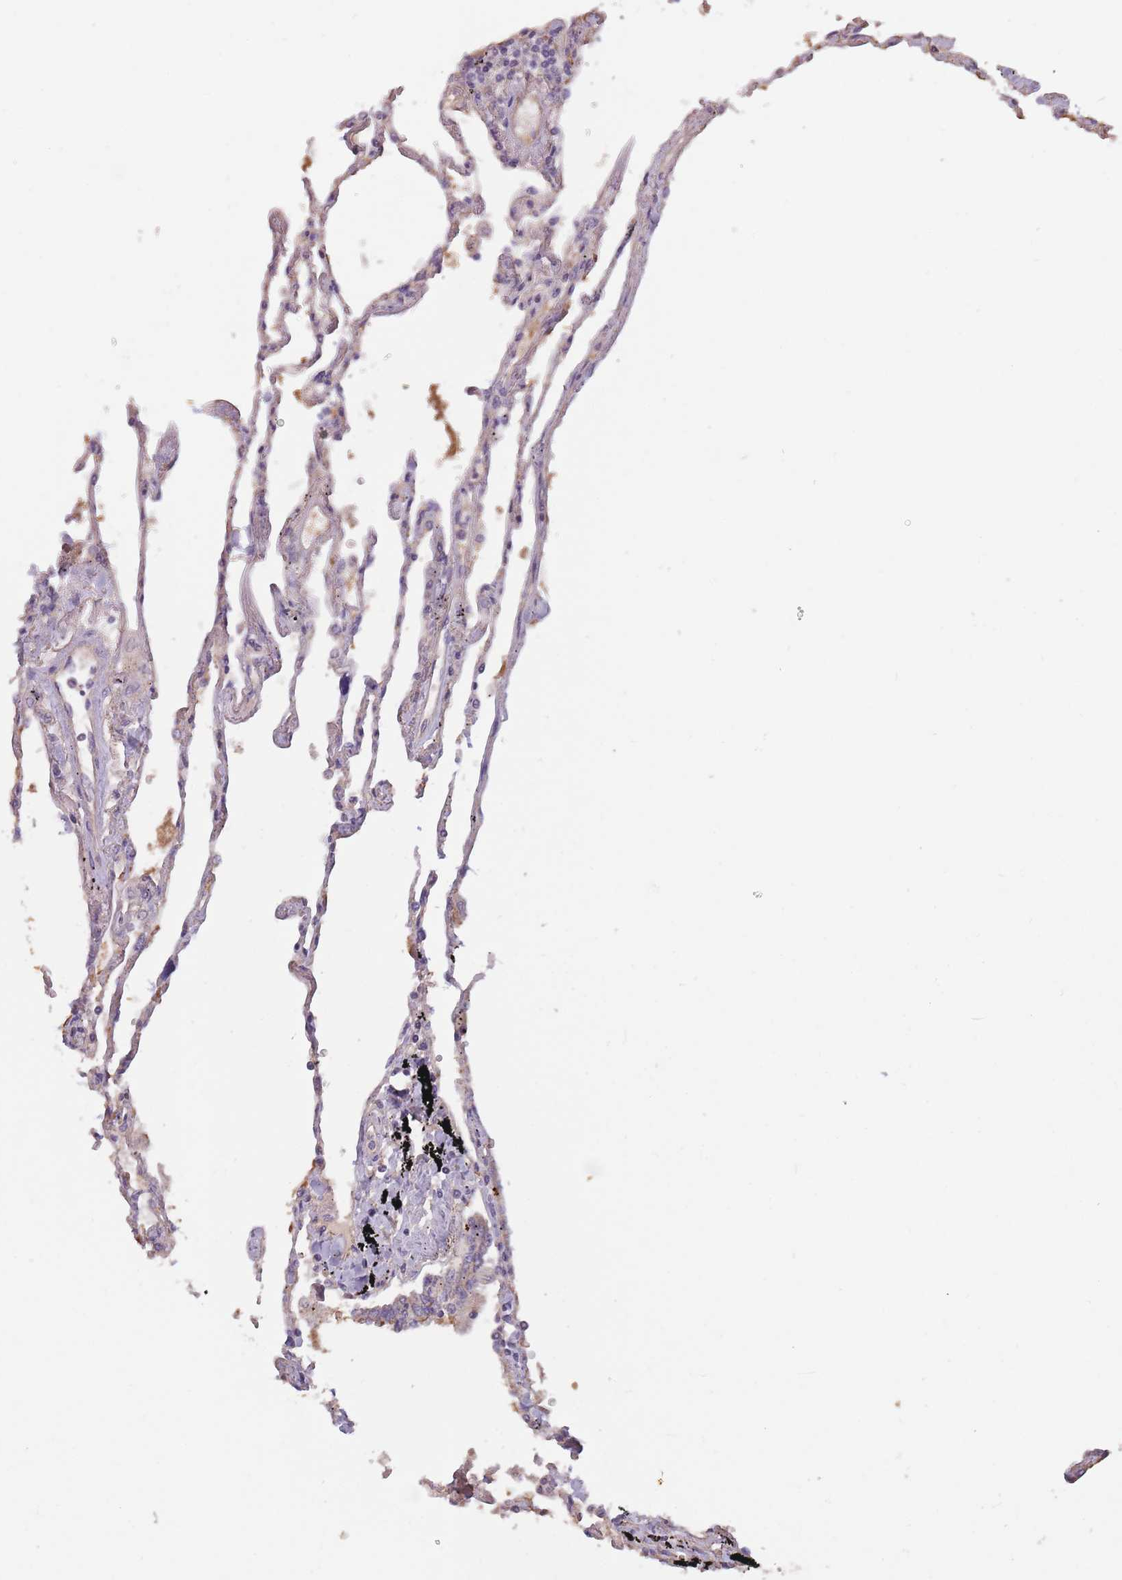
{"staining": {"intensity": "negative", "quantity": "none", "location": "none"}, "tissue": "lung", "cell_type": "Alveolar cells", "image_type": "normal", "snomed": [{"axis": "morphology", "description": "Normal tissue, NOS"}, {"axis": "topography", "description": "Lung"}], "caption": "This is an immunohistochemistry photomicrograph of normal lung. There is no expression in alveolar cells.", "gene": "KIAA1755", "patient": {"sex": "female", "age": 67}}